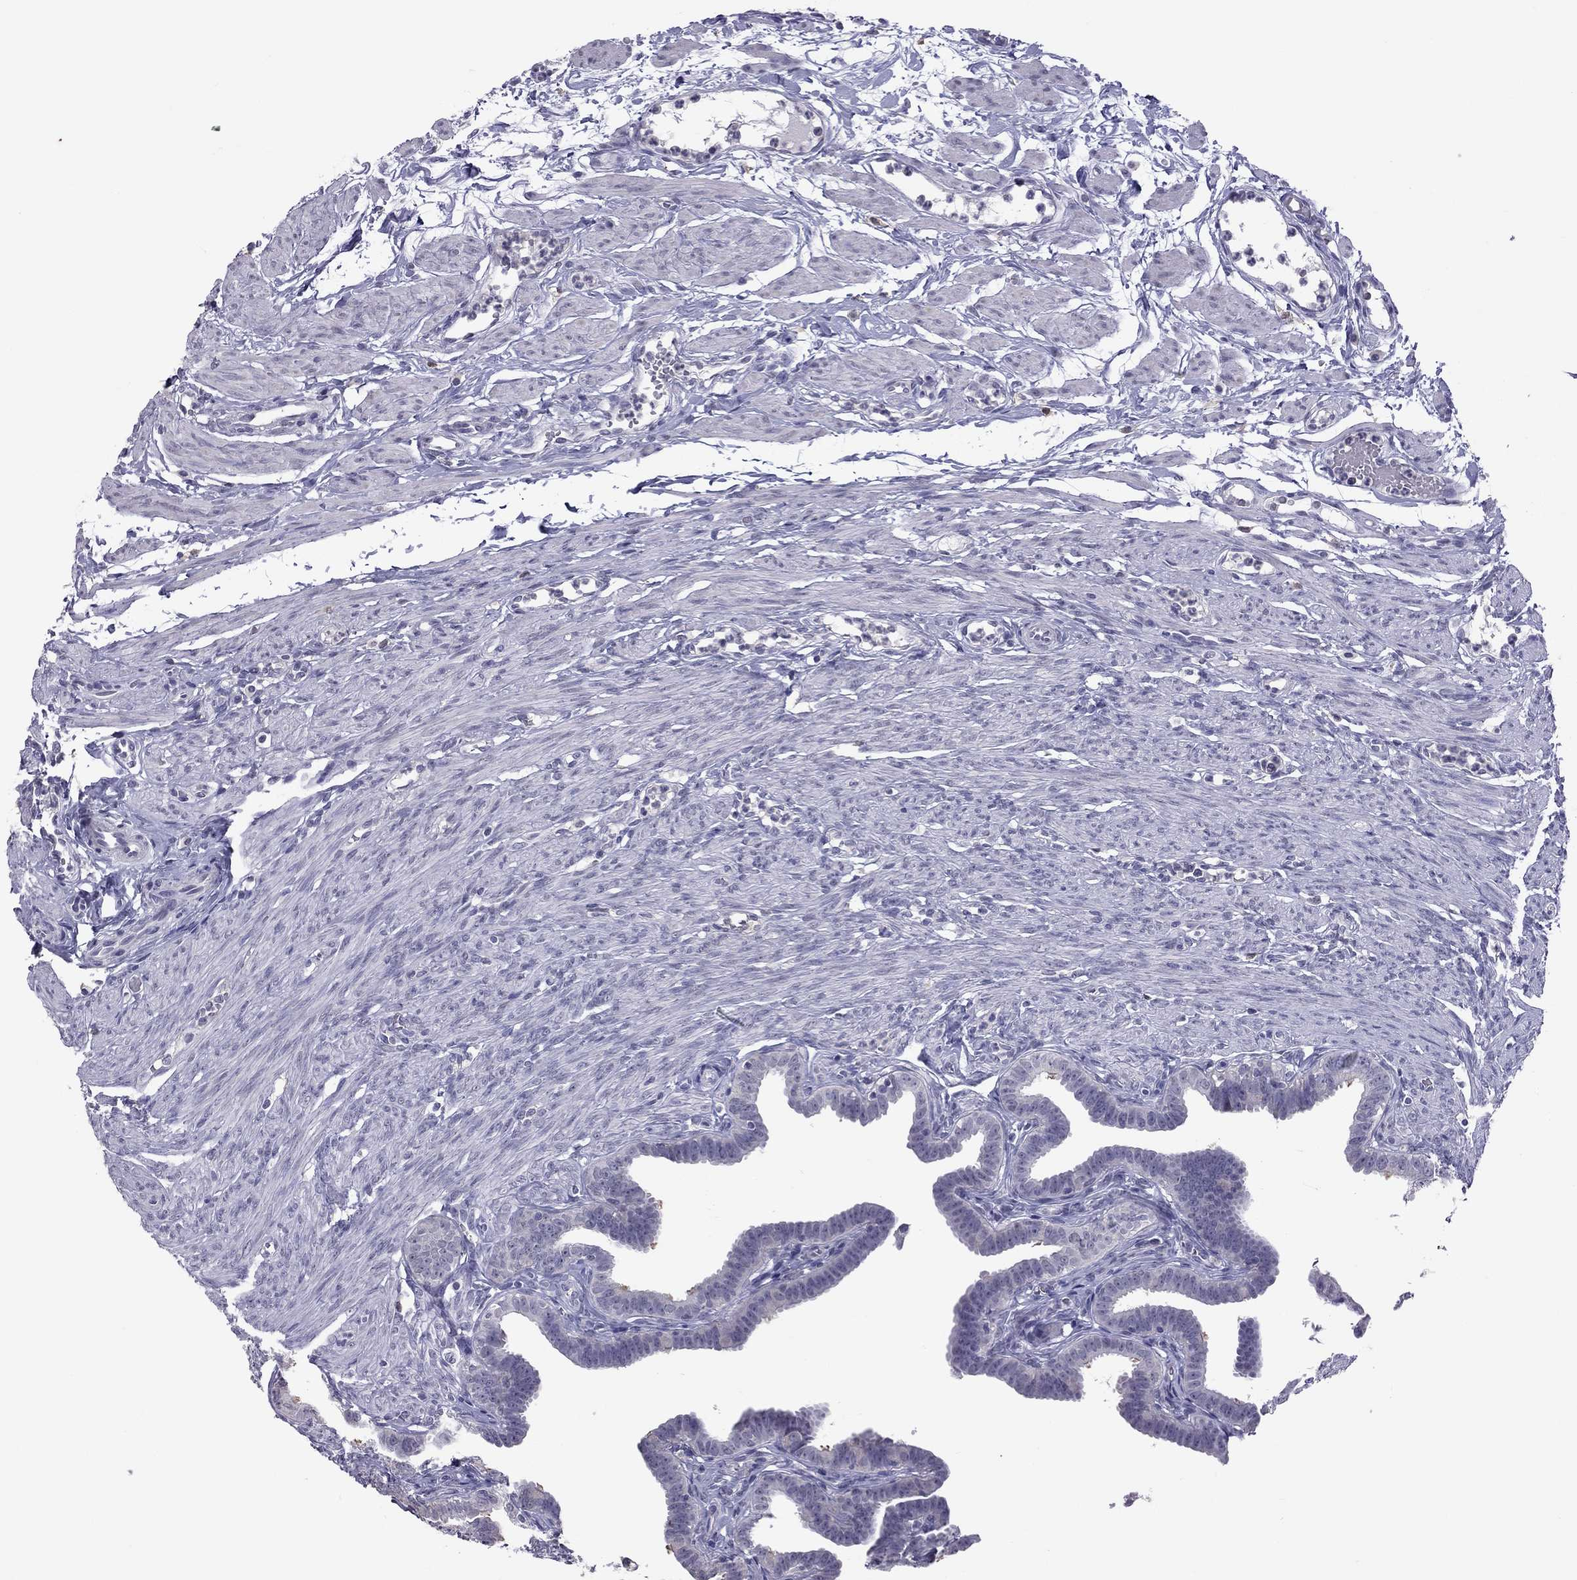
{"staining": {"intensity": "moderate", "quantity": "<25%", "location": "cytoplasmic/membranous"}, "tissue": "fallopian tube", "cell_type": "Glandular cells", "image_type": "normal", "snomed": [{"axis": "morphology", "description": "Normal tissue, NOS"}, {"axis": "topography", "description": "Fallopian tube"}, {"axis": "topography", "description": "Ovary"}], "caption": "About <25% of glandular cells in normal fallopian tube reveal moderate cytoplasmic/membranous protein expression as visualized by brown immunohistochemical staining.", "gene": "PPP1R3A", "patient": {"sex": "female", "age": 33}}